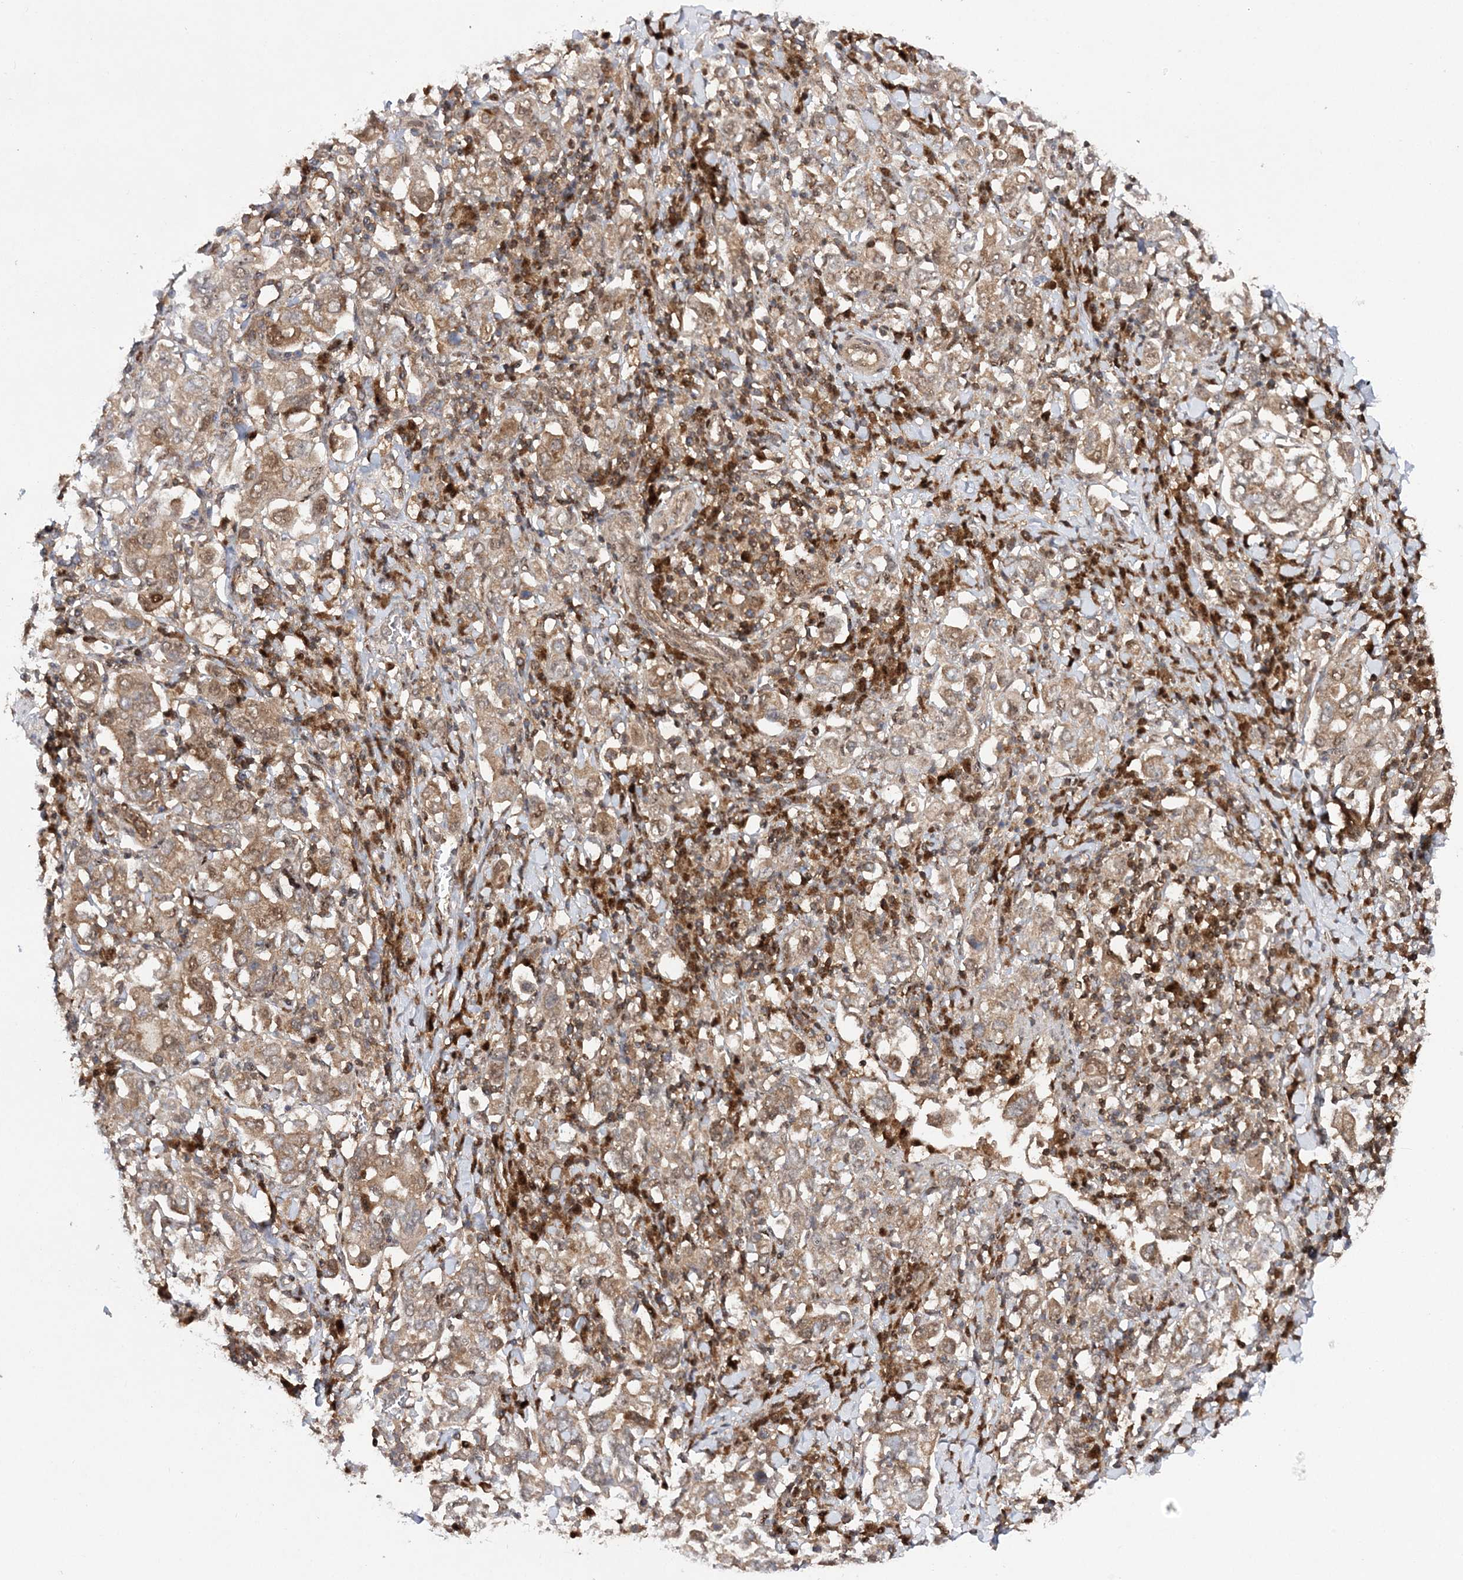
{"staining": {"intensity": "weak", "quantity": ">75%", "location": "cytoplasmic/membranous"}, "tissue": "stomach cancer", "cell_type": "Tumor cells", "image_type": "cancer", "snomed": [{"axis": "morphology", "description": "Adenocarcinoma, NOS"}, {"axis": "topography", "description": "Stomach, upper"}], "caption": "The immunohistochemical stain highlights weak cytoplasmic/membranous positivity in tumor cells of stomach cancer tissue.", "gene": "NIF3L1", "patient": {"sex": "male", "age": 62}}